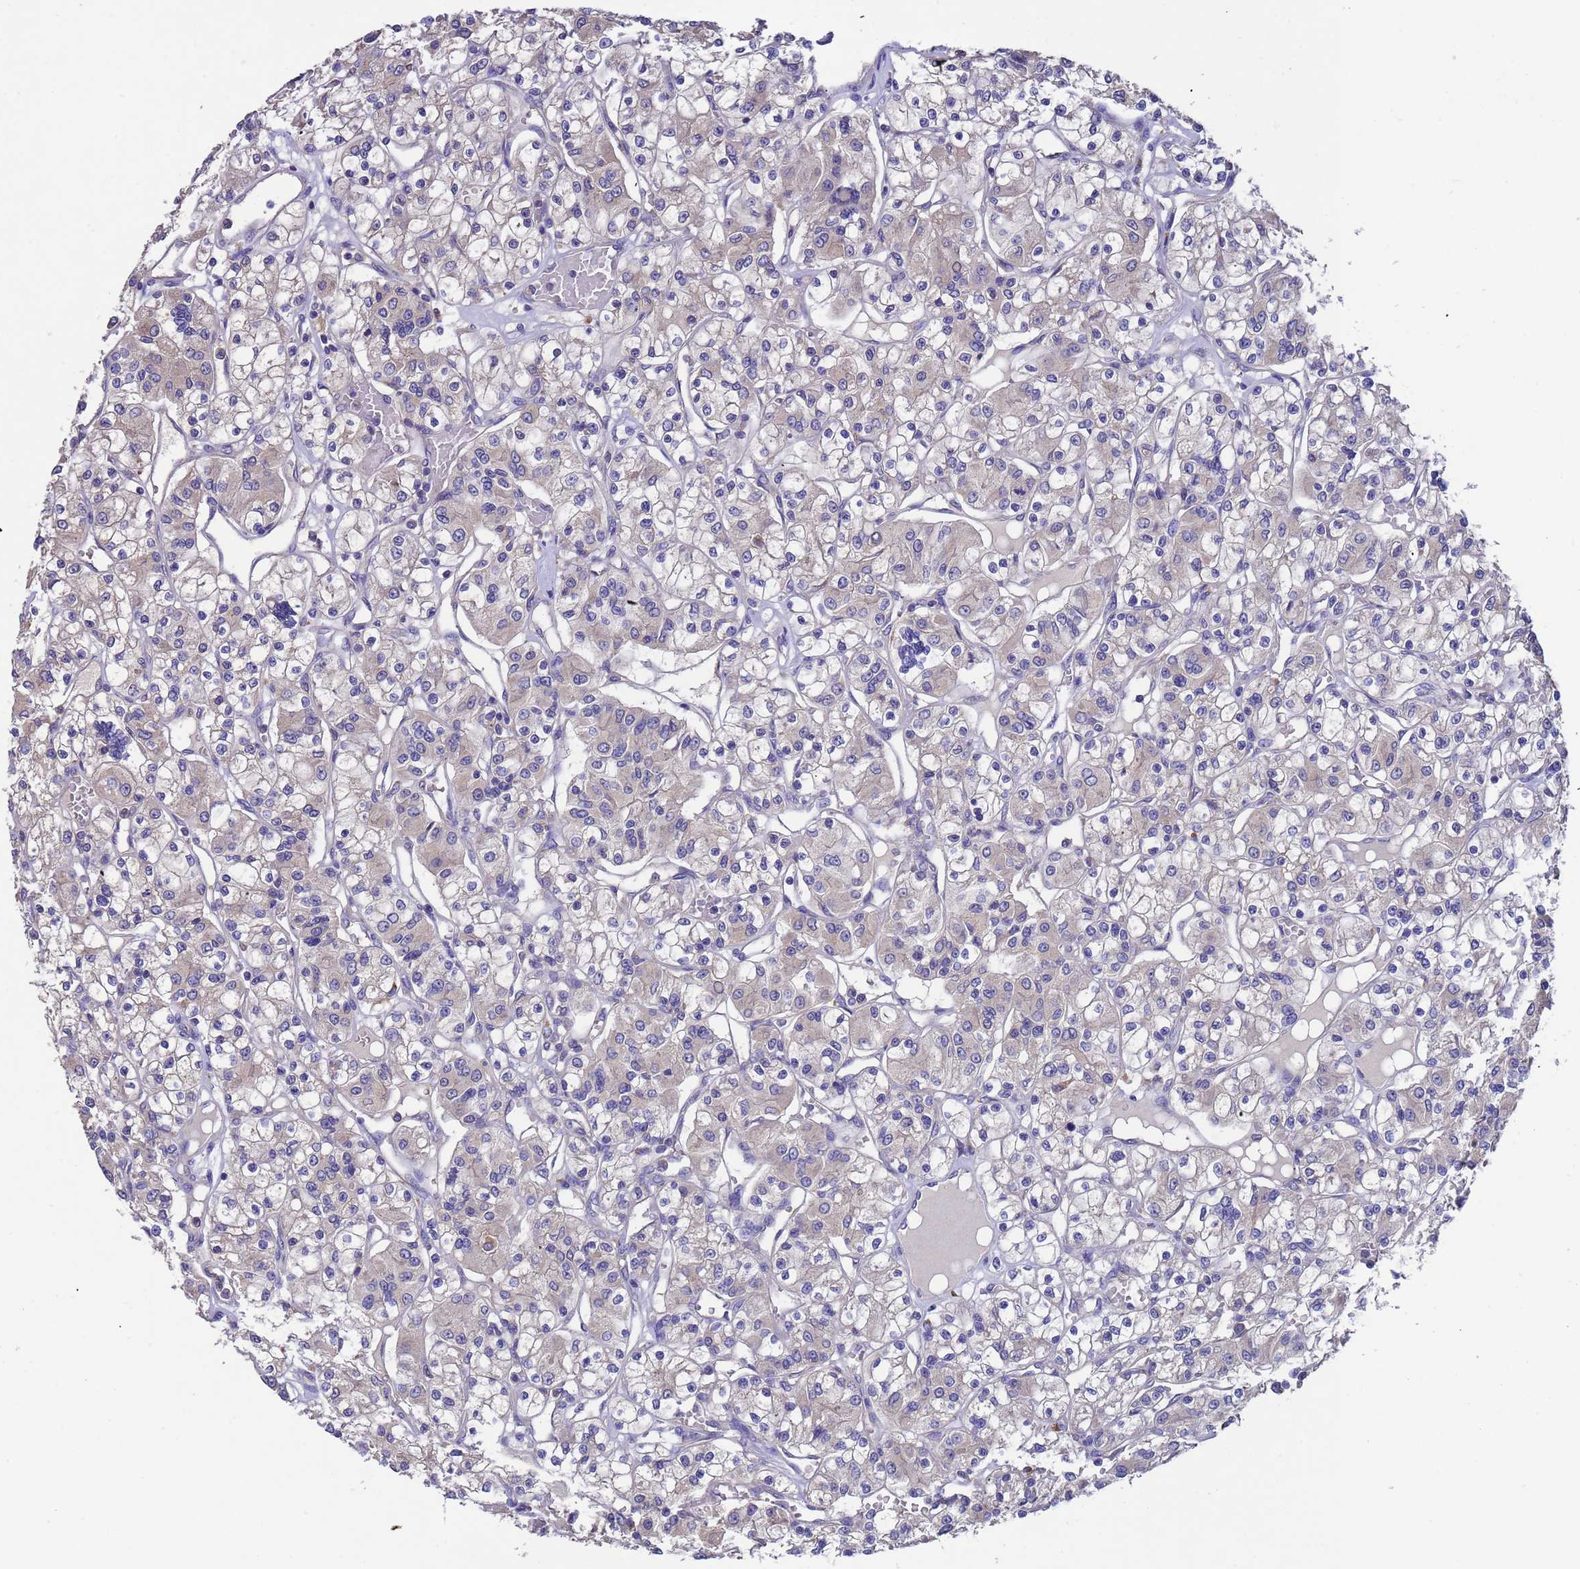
{"staining": {"intensity": "negative", "quantity": "none", "location": "none"}, "tissue": "renal cancer", "cell_type": "Tumor cells", "image_type": "cancer", "snomed": [{"axis": "morphology", "description": "Adenocarcinoma, NOS"}, {"axis": "topography", "description": "Kidney"}], "caption": "The IHC image has no significant staining in tumor cells of renal adenocarcinoma tissue. (Immunohistochemistry (ihc), brightfield microscopy, high magnification).", "gene": "SRL", "patient": {"sex": "female", "age": 59}}